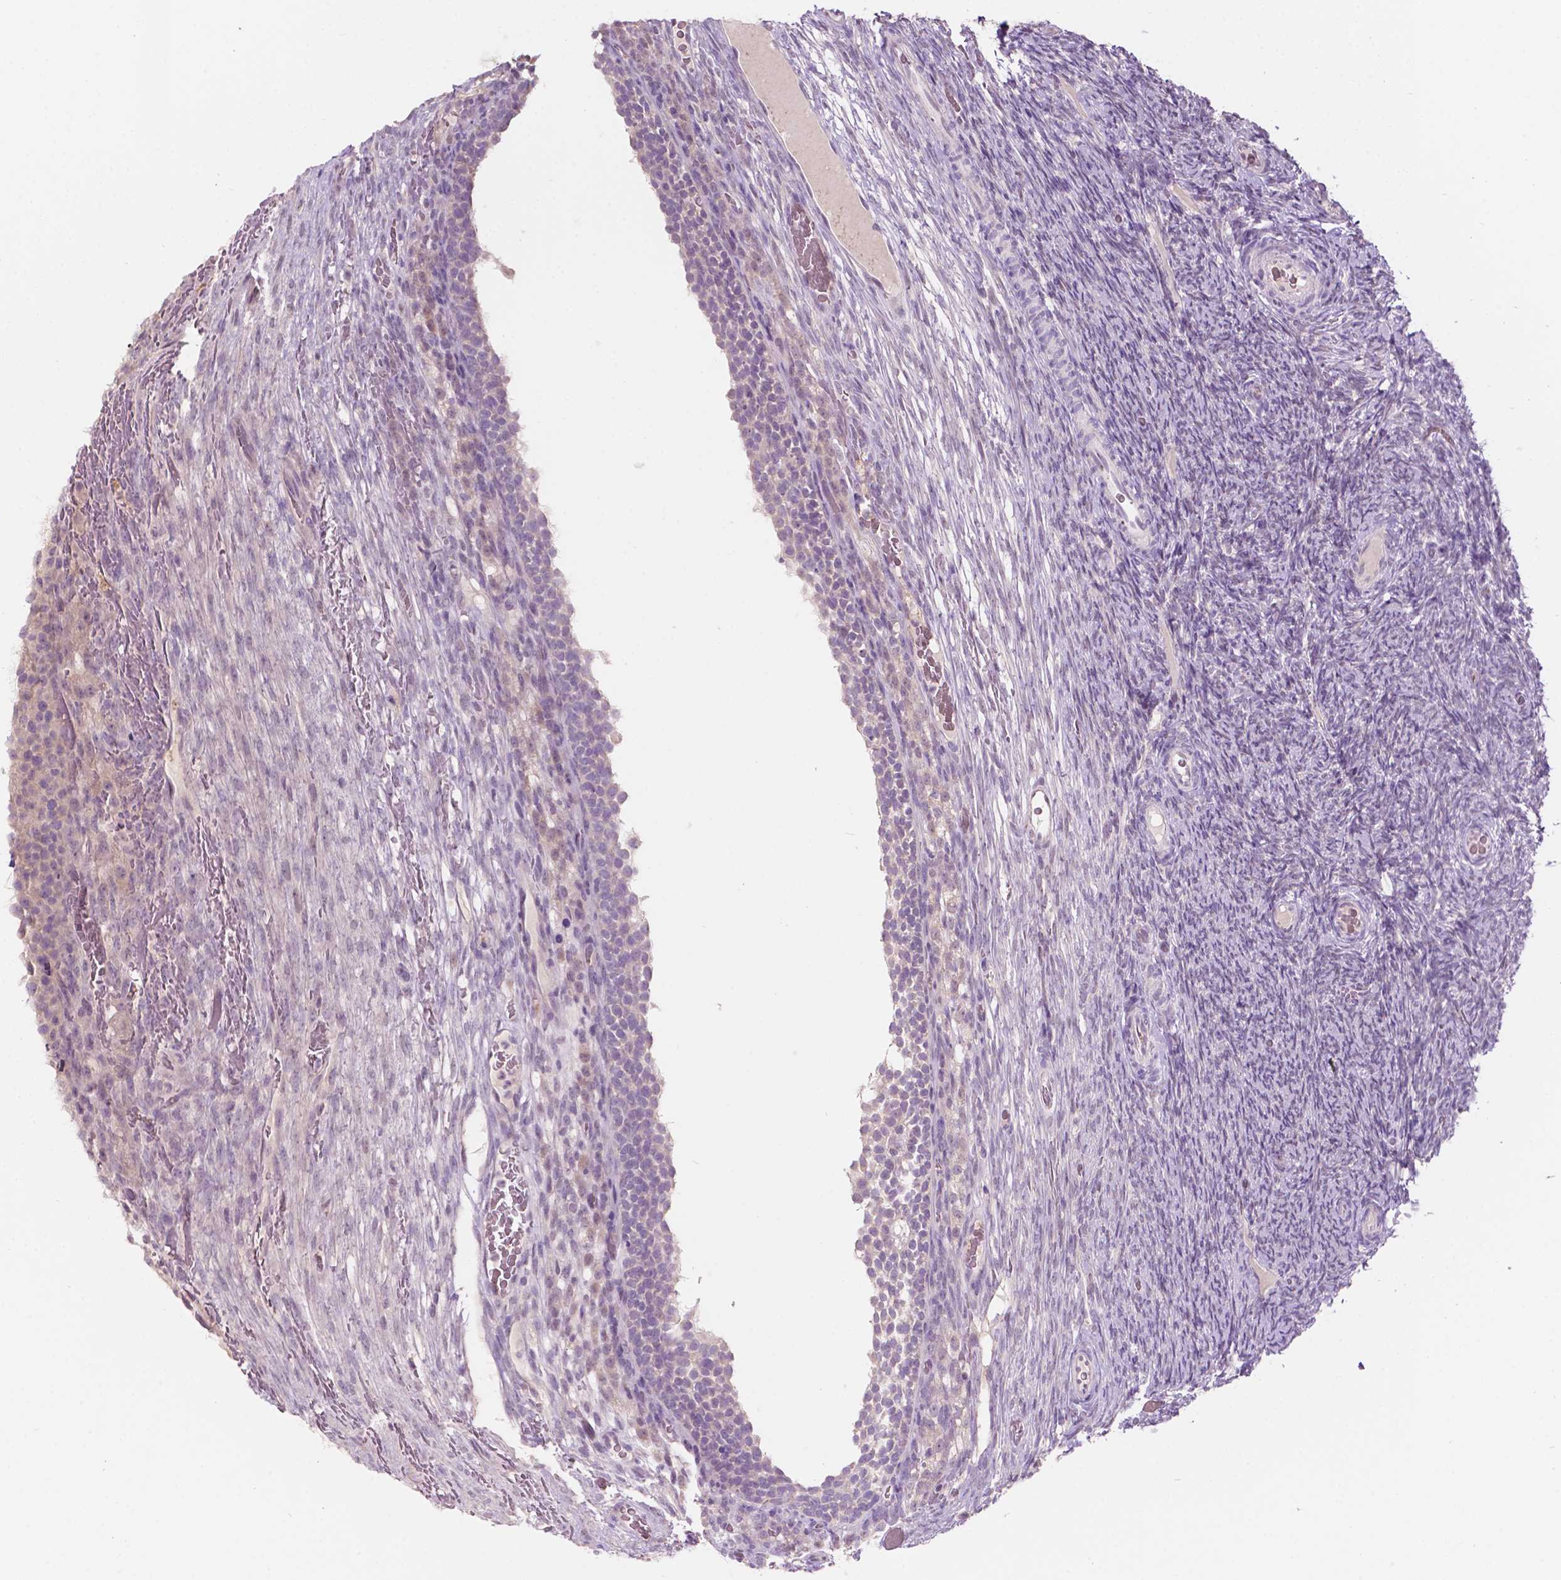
{"staining": {"intensity": "negative", "quantity": "none", "location": "none"}, "tissue": "ovary", "cell_type": "Ovarian stroma cells", "image_type": "normal", "snomed": [{"axis": "morphology", "description": "Normal tissue, NOS"}, {"axis": "topography", "description": "Ovary"}], "caption": "Immunohistochemistry histopathology image of normal human ovary stained for a protein (brown), which reveals no positivity in ovarian stroma cells.", "gene": "TM6SF2", "patient": {"sex": "female", "age": 34}}